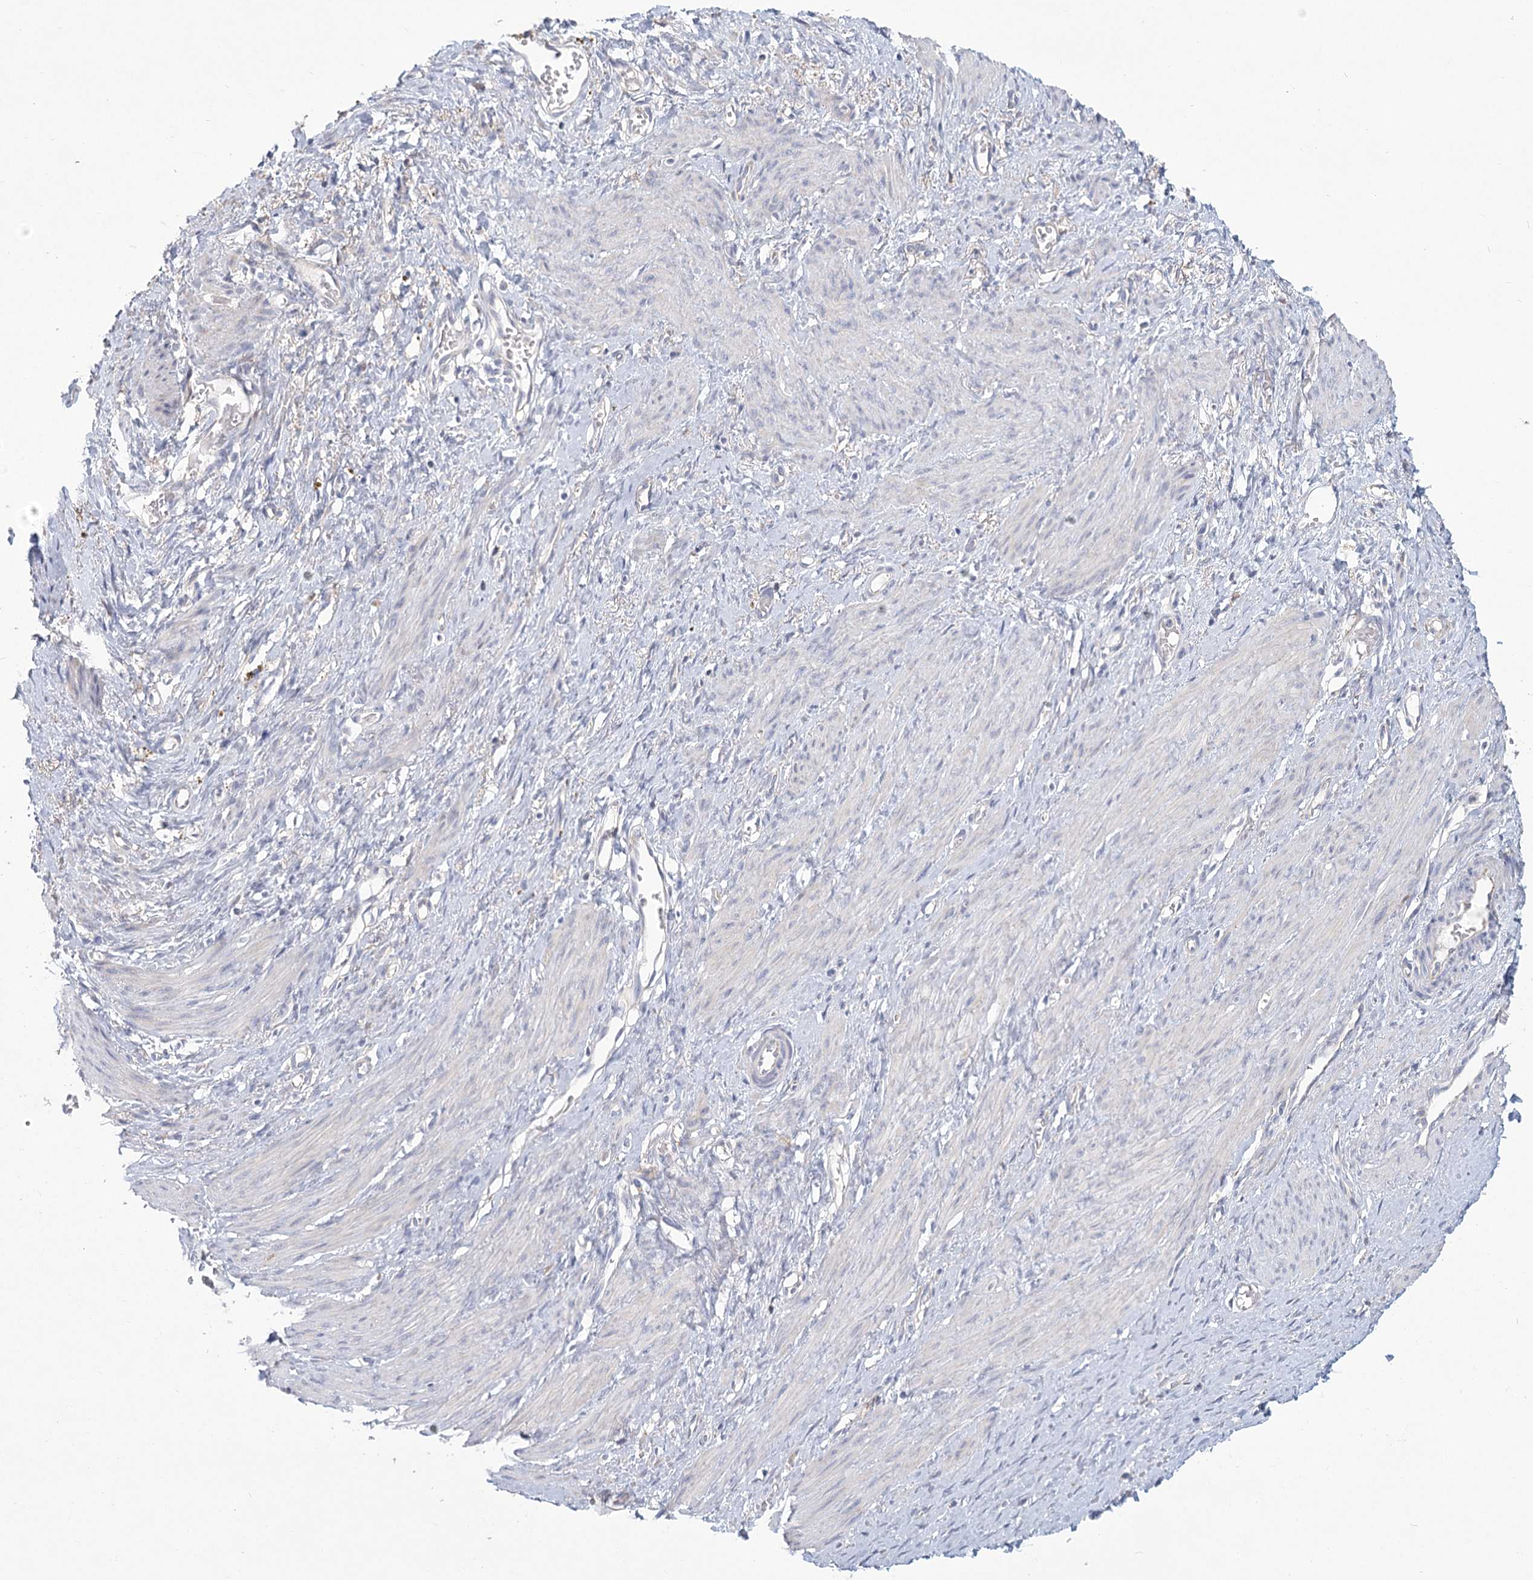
{"staining": {"intensity": "weak", "quantity": "25%-75%", "location": "cytoplasmic/membranous"}, "tissue": "smooth muscle", "cell_type": "Smooth muscle cells", "image_type": "normal", "snomed": [{"axis": "morphology", "description": "Normal tissue, NOS"}, {"axis": "topography", "description": "Endometrium"}], "caption": "Smooth muscle stained with a brown dye exhibits weak cytoplasmic/membranous positive expression in approximately 25%-75% of smooth muscle cells.", "gene": "CNTLN", "patient": {"sex": "female", "age": 33}}